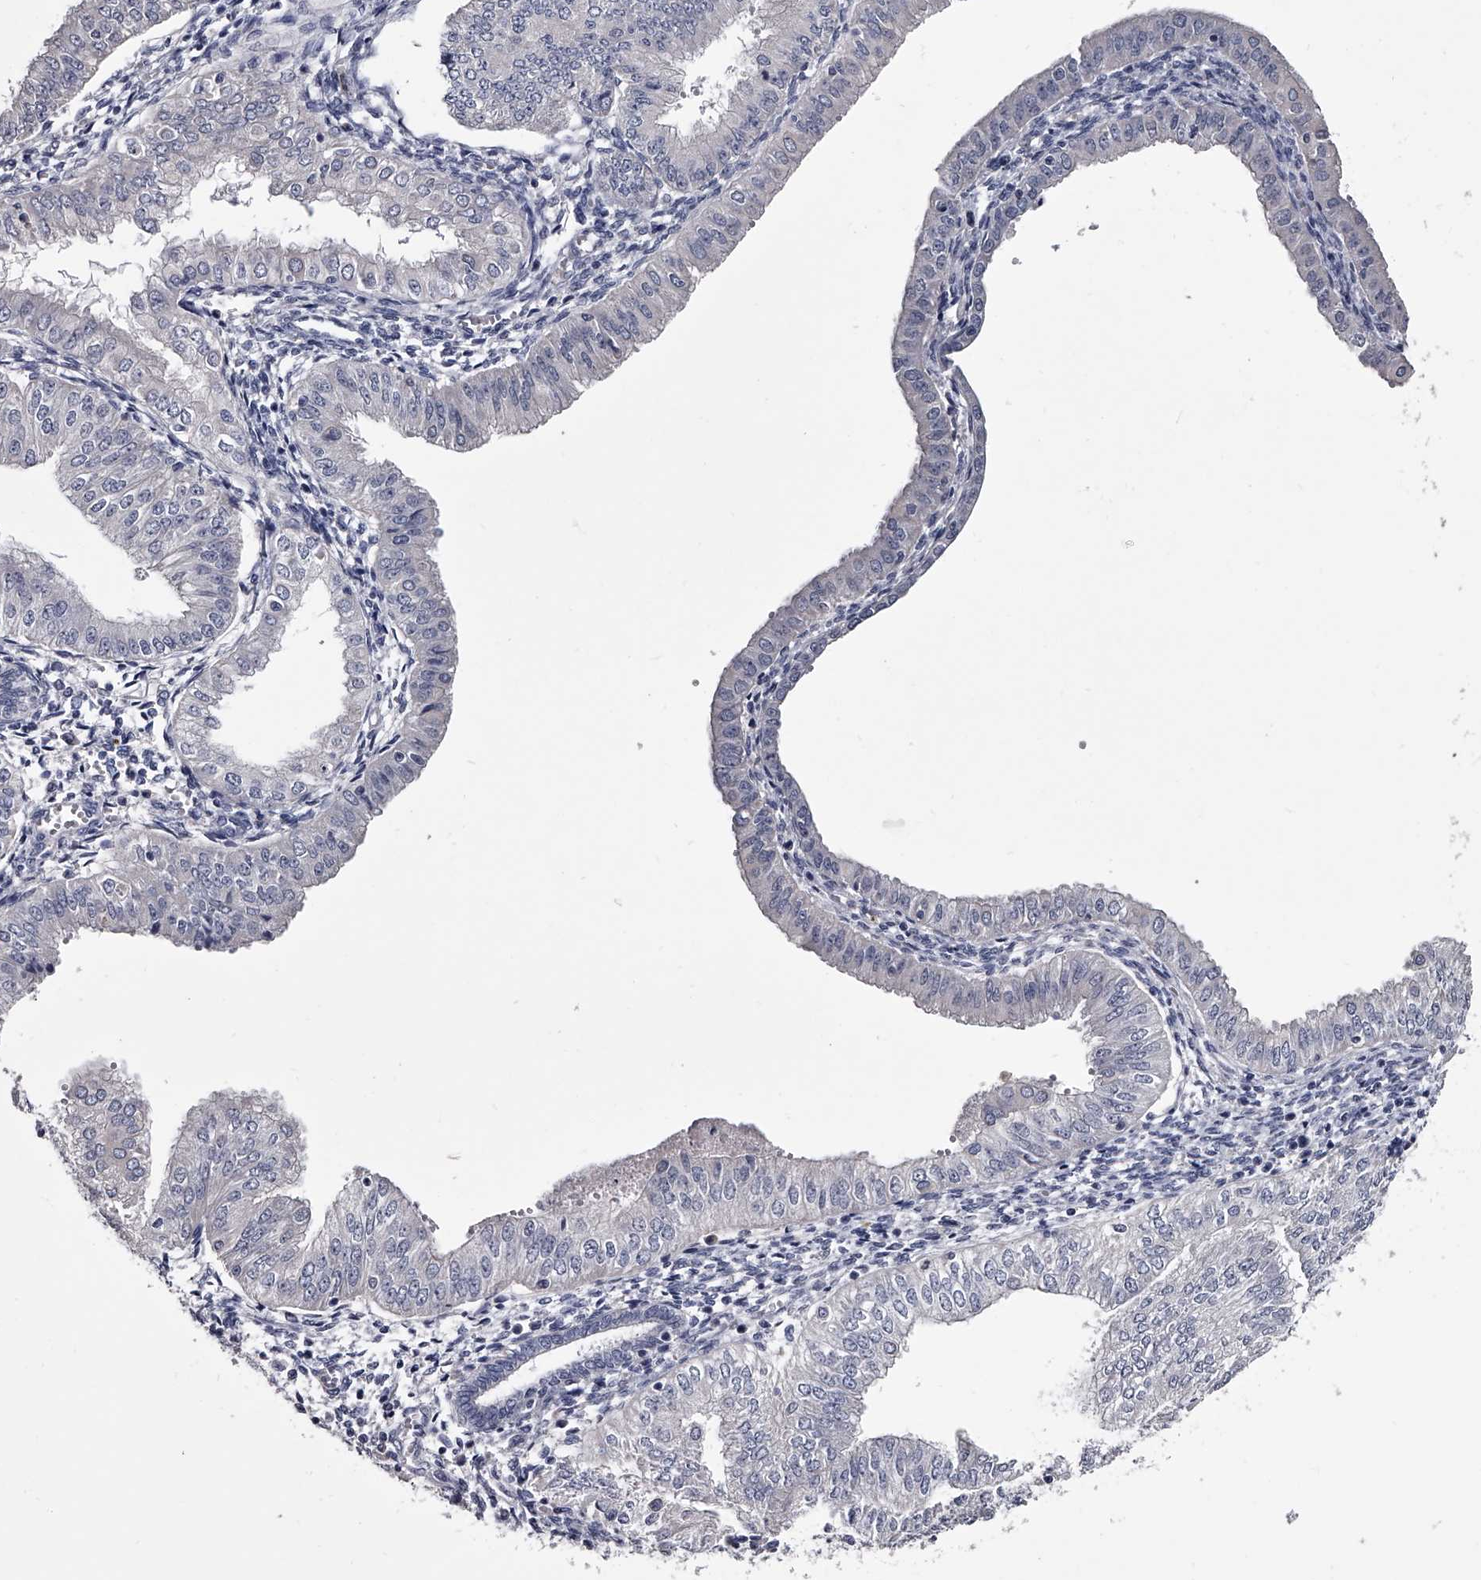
{"staining": {"intensity": "negative", "quantity": "none", "location": "none"}, "tissue": "endometrial cancer", "cell_type": "Tumor cells", "image_type": "cancer", "snomed": [{"axis": "morphology", "description": "Normal tissue, NOS"}, {"axis": "morphology", "description": "Adenocarcinoma, NOS"}, {"axis": "topography", "description": "Endometrium"}], "caption": "A photomicrograph of endometrial adenocarcinoma stained for a protein reveals no brown staining in tumor cells.", "gene": "GAPVD1", "patient": {"sex": "female", "age": 53}}